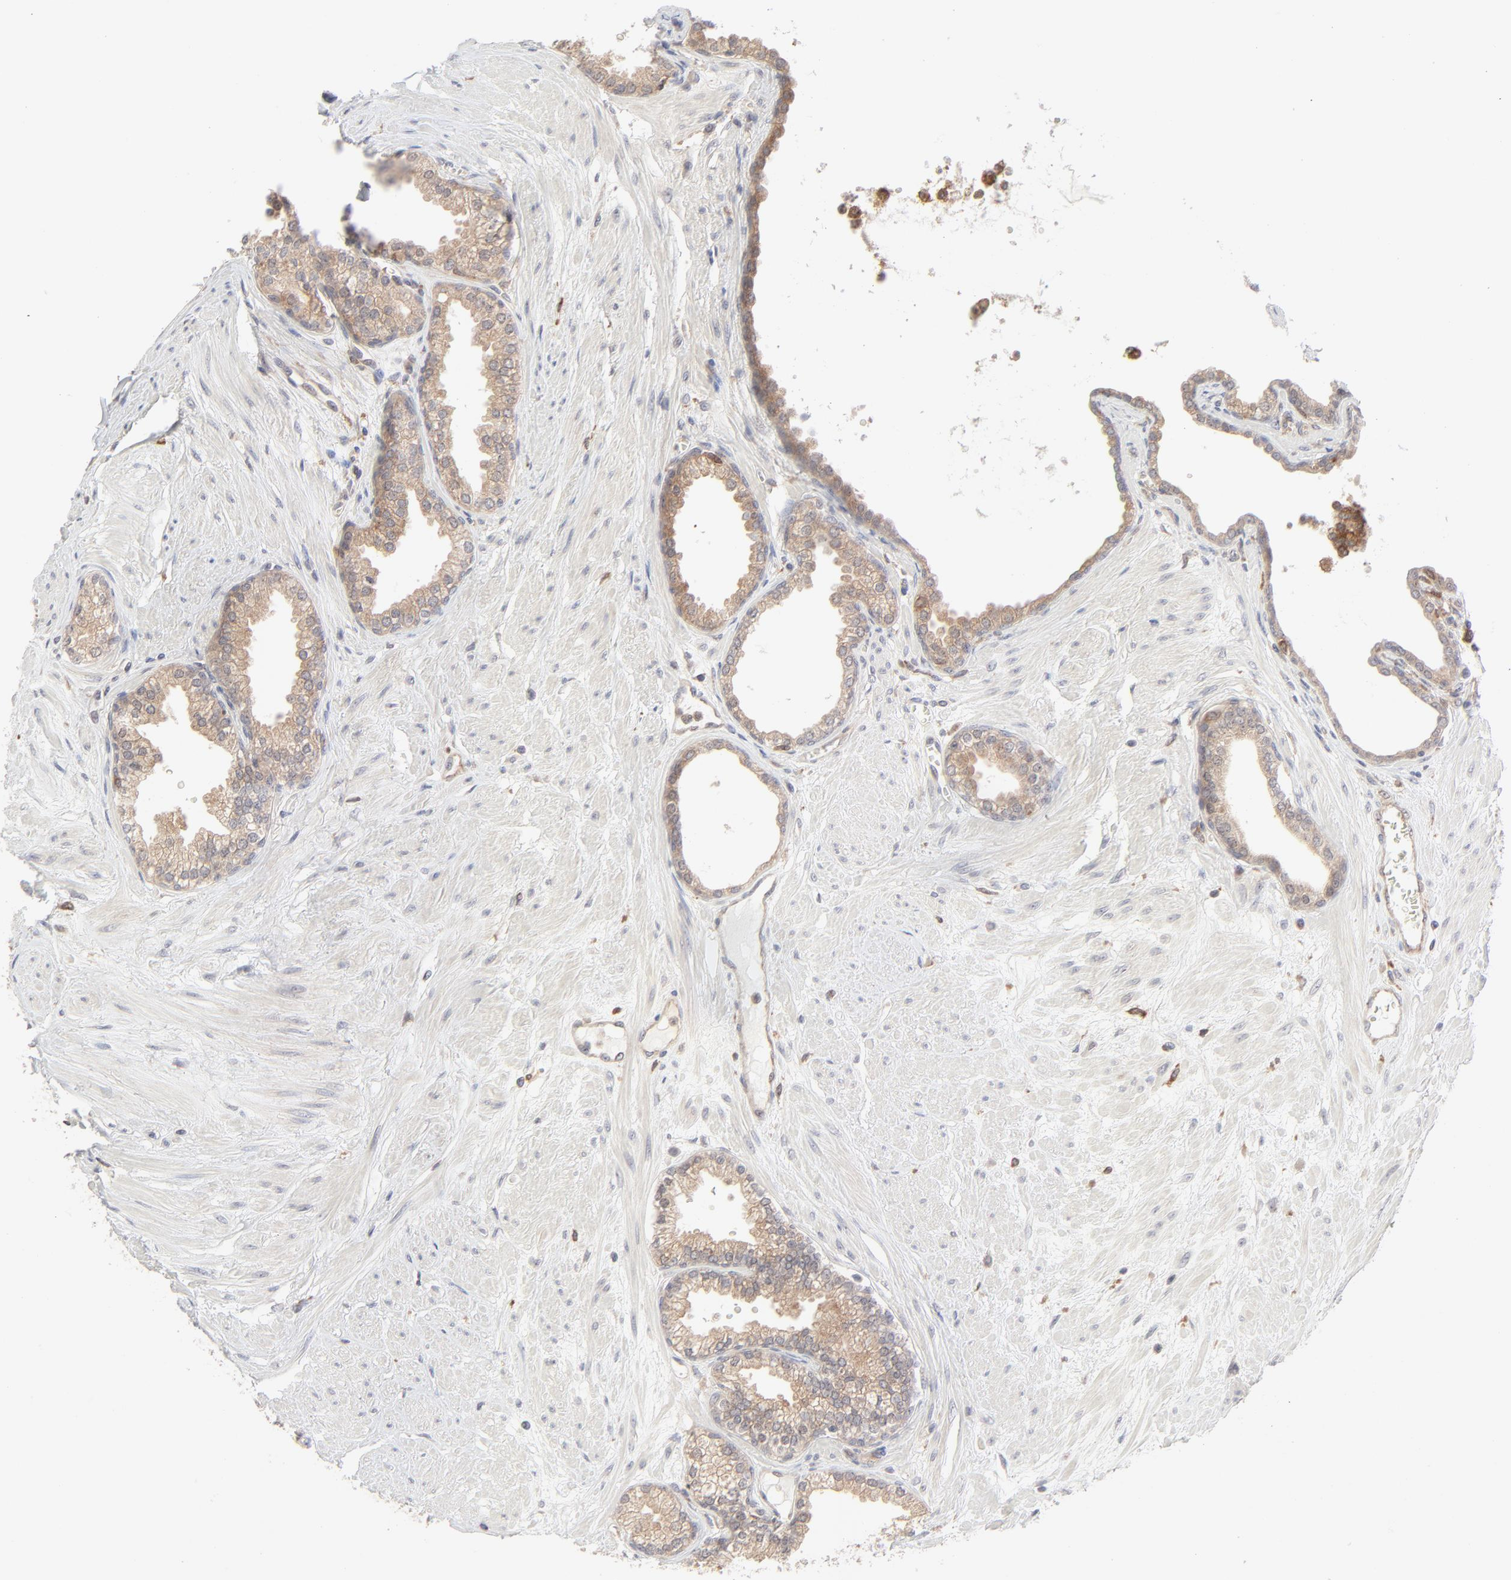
{"staining": {"intensity": "moderate", "quantity": ">75%", "location": "cytoplasmic/membranous"}, "tissue": "prostate", "cell_type": "Glandular cells", "image_type": "normal", "snomed": [{"axis": "morphology", "description": "Normal tissue, NOS"}, {"axis": "topography", "description": "Prostate"}], "caption": "Protein expression analysis of benign human prostate reveals moderate cytoplasmic/membranous expression in about >75% of glandular cells. The protein is shown in brown color, while the nuclei are stained blue.", "gene": "RAB5C", "patient": {"sex": "male", "age": 64}}